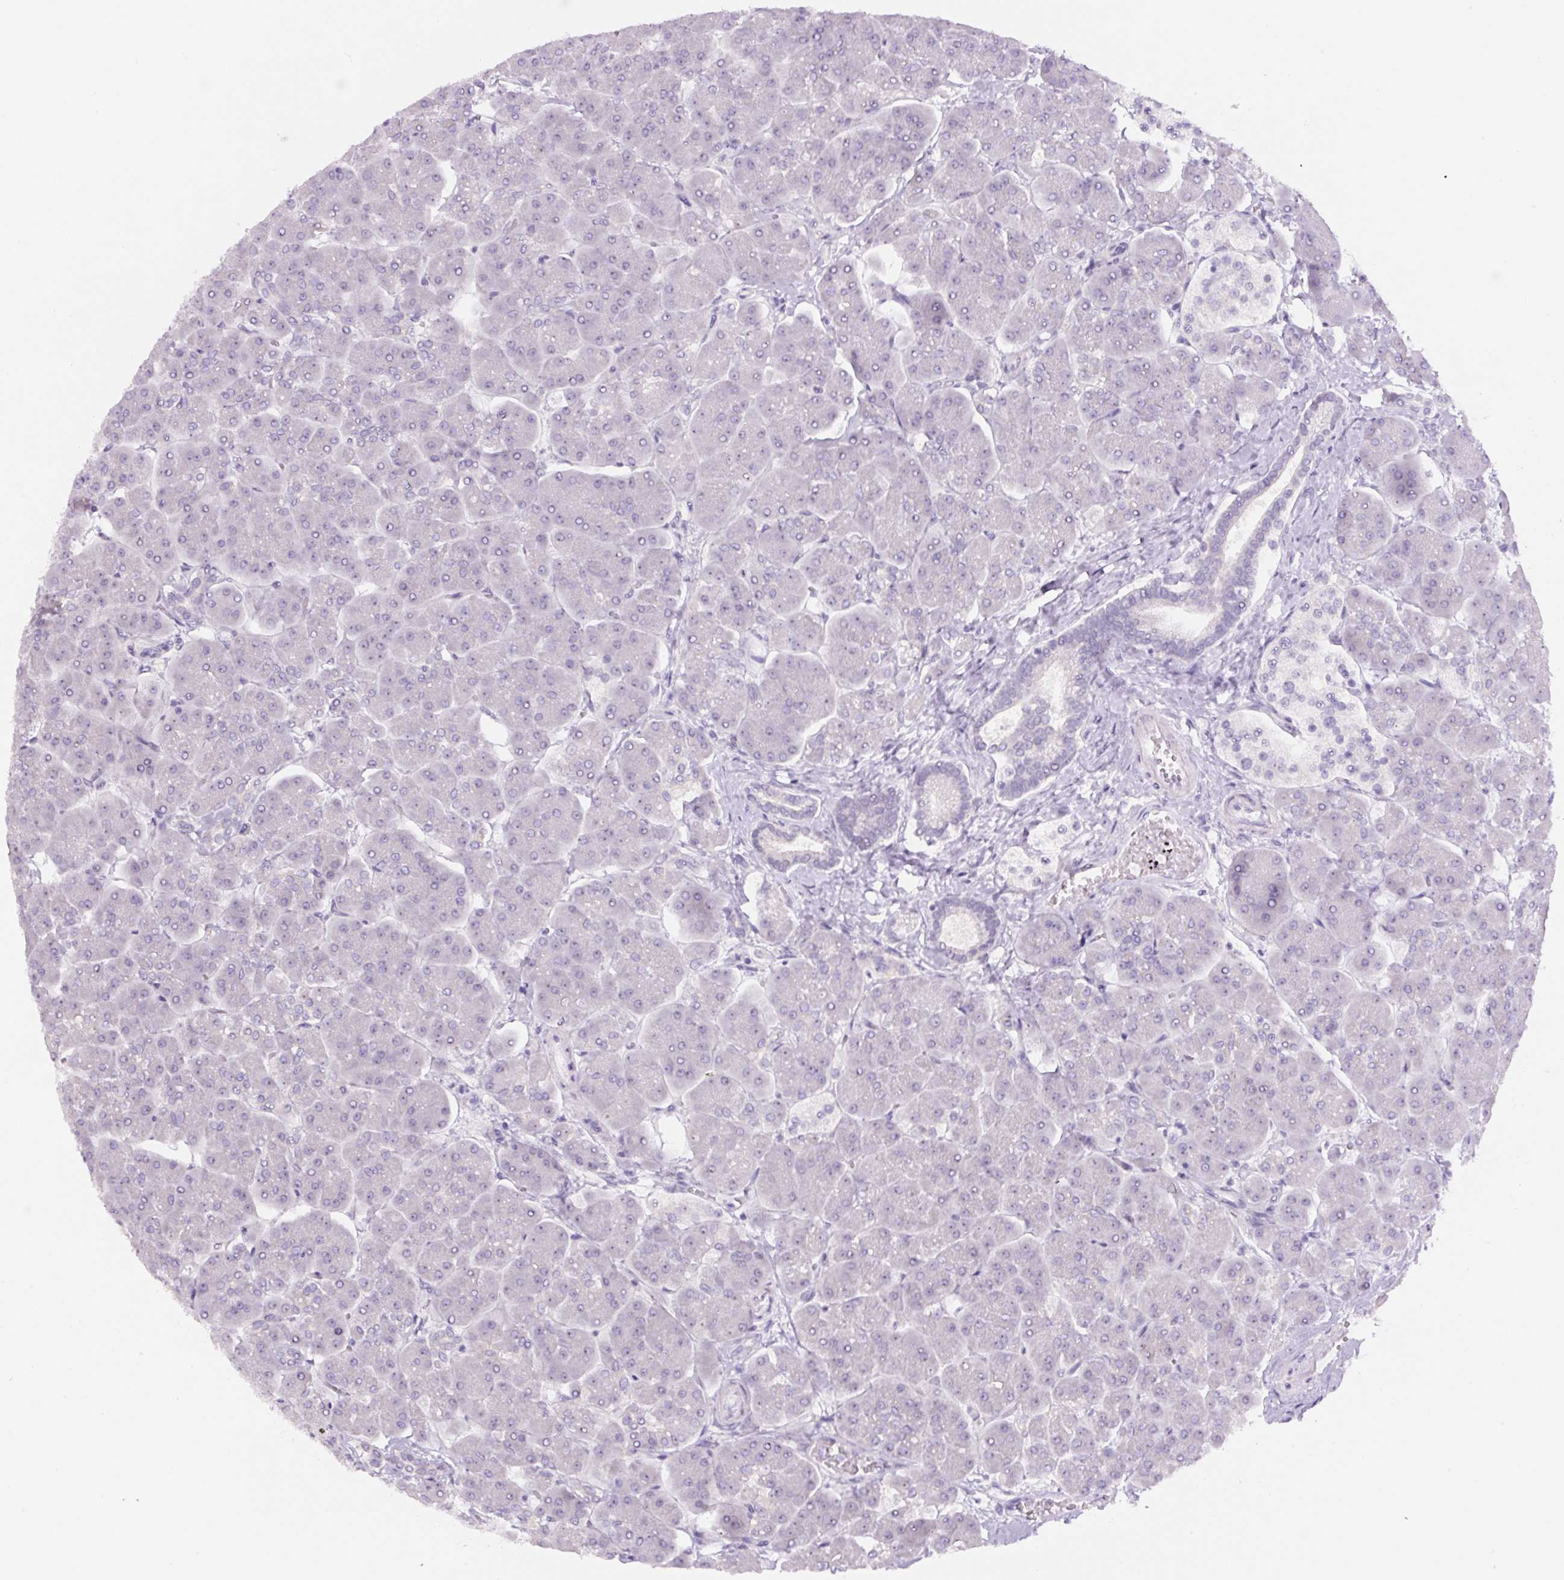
{"staining": {"intensity": "negative", "quantity": "none", "location": "none"}, "tissue": "pancreas", "cell_type": "Exocrine glandular cells", "image_type": "normal", "snomed": [{"axis": "morphology", "description": "Normal tissue, NOS"}, {"axis": "topography", "description": "Pancreas"}, {"axis": "topography", "description": "Peripheral nerve tissue"}], "caption": "Immunohistochemical staining of unremarkable pancreas demonstrates no significant expression in exocrine glandular cells.", "gene": "TMEM151B", "patient": {"sex": "male", "age": 54}}